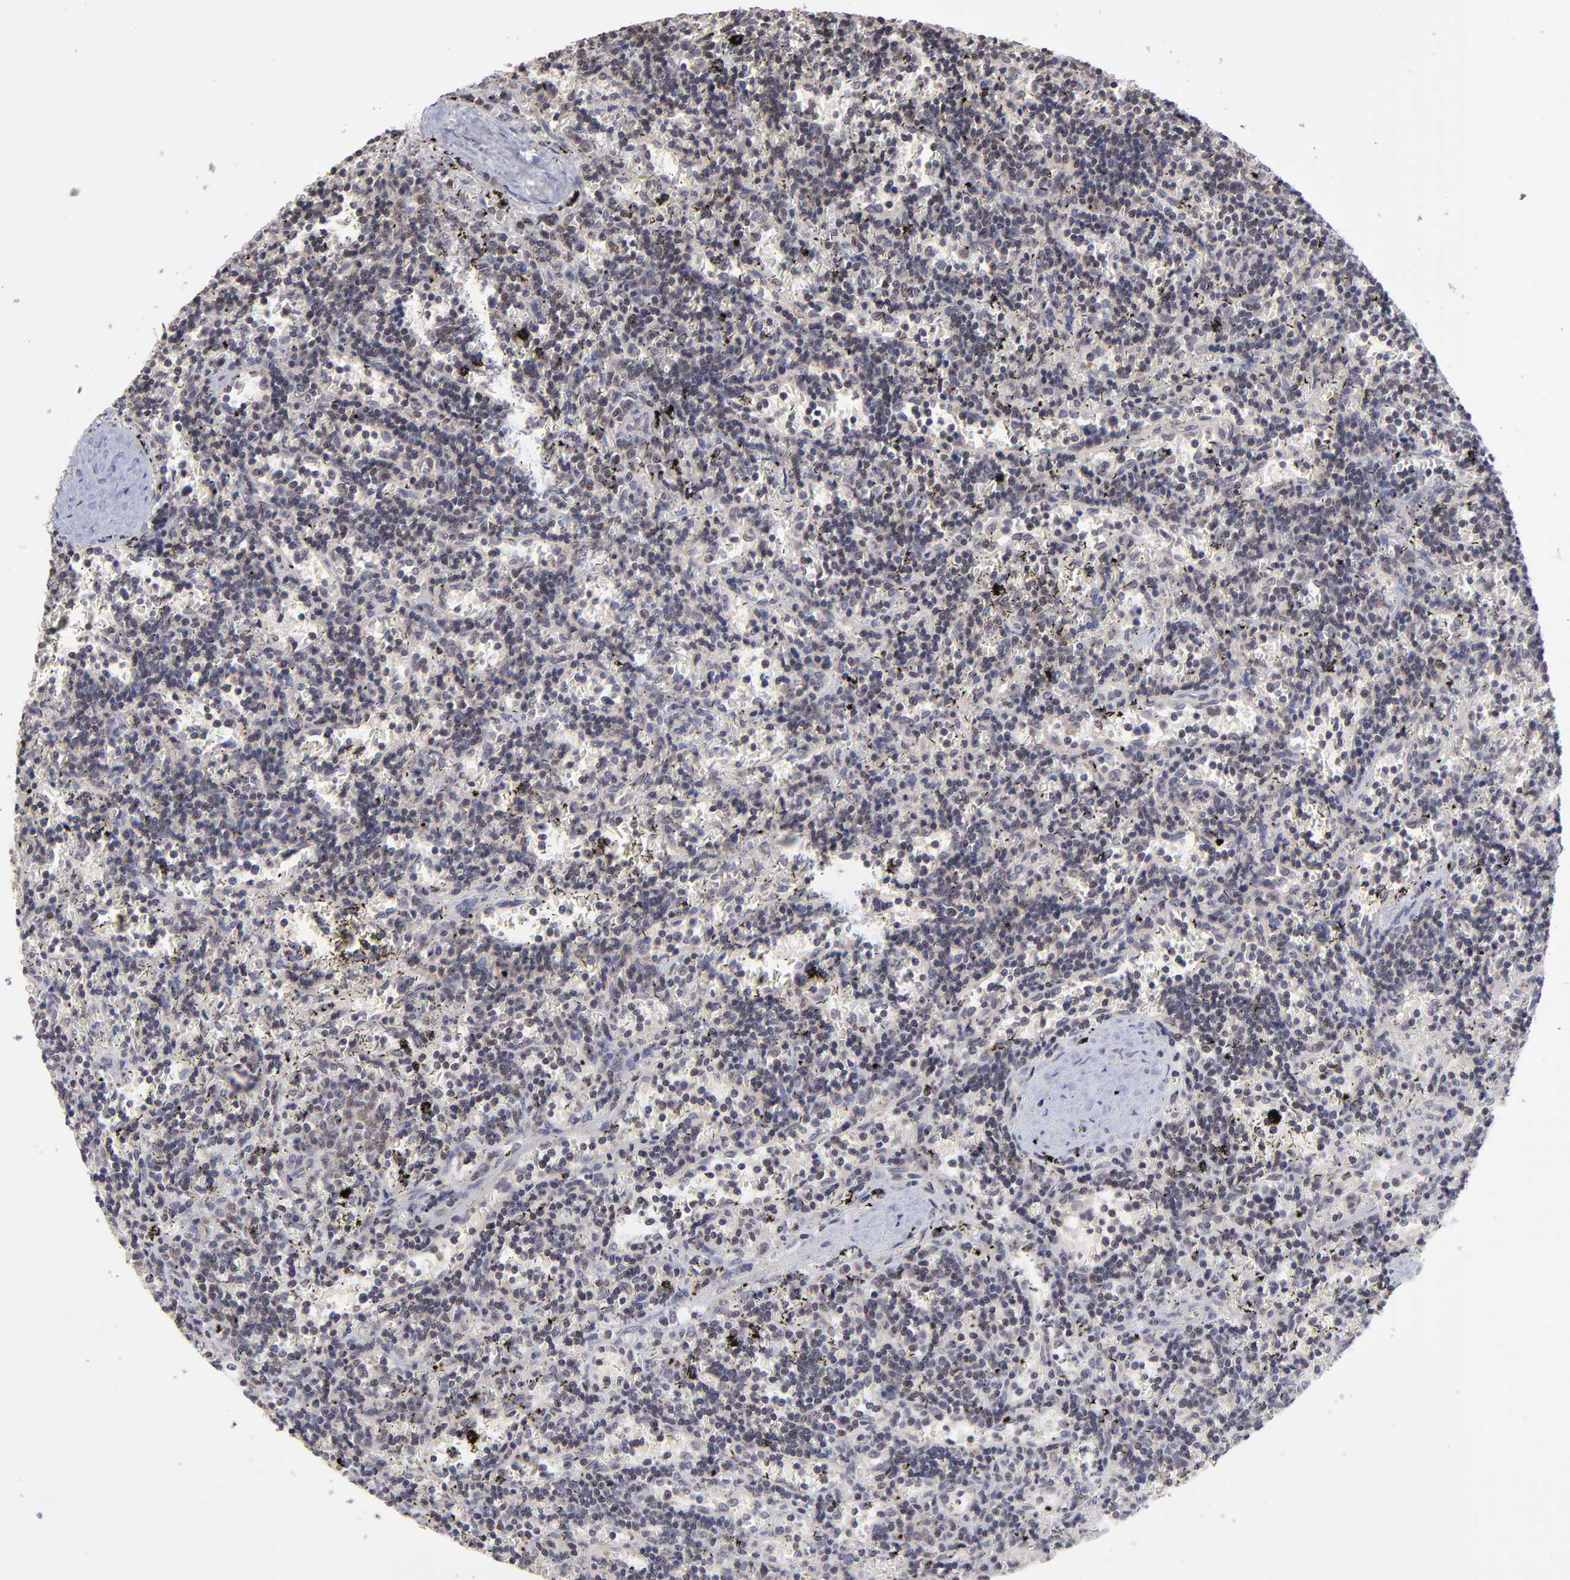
{"staining": {"intensity": "negative", "quantity": "none", "location": "none"}, "tissue": "lymphoma", "cell_type": "Tumor cells", "image_type": "cancer", "snomed": [{"axis": "morphology", "description": "Malignant lymphoma, non-Hodgkin's type, Low grade"}, {"axis": "topography", "description": "Spleen"}], "caption": "High power microscopy micrograph of an IHC histopathology image of low-grade malignant lymphoma, non-Hodgkin's type, revealing no significant staining in tumor cells.", "gene": "ZNF419", "patient": {"sex": "male", "age": 60}}